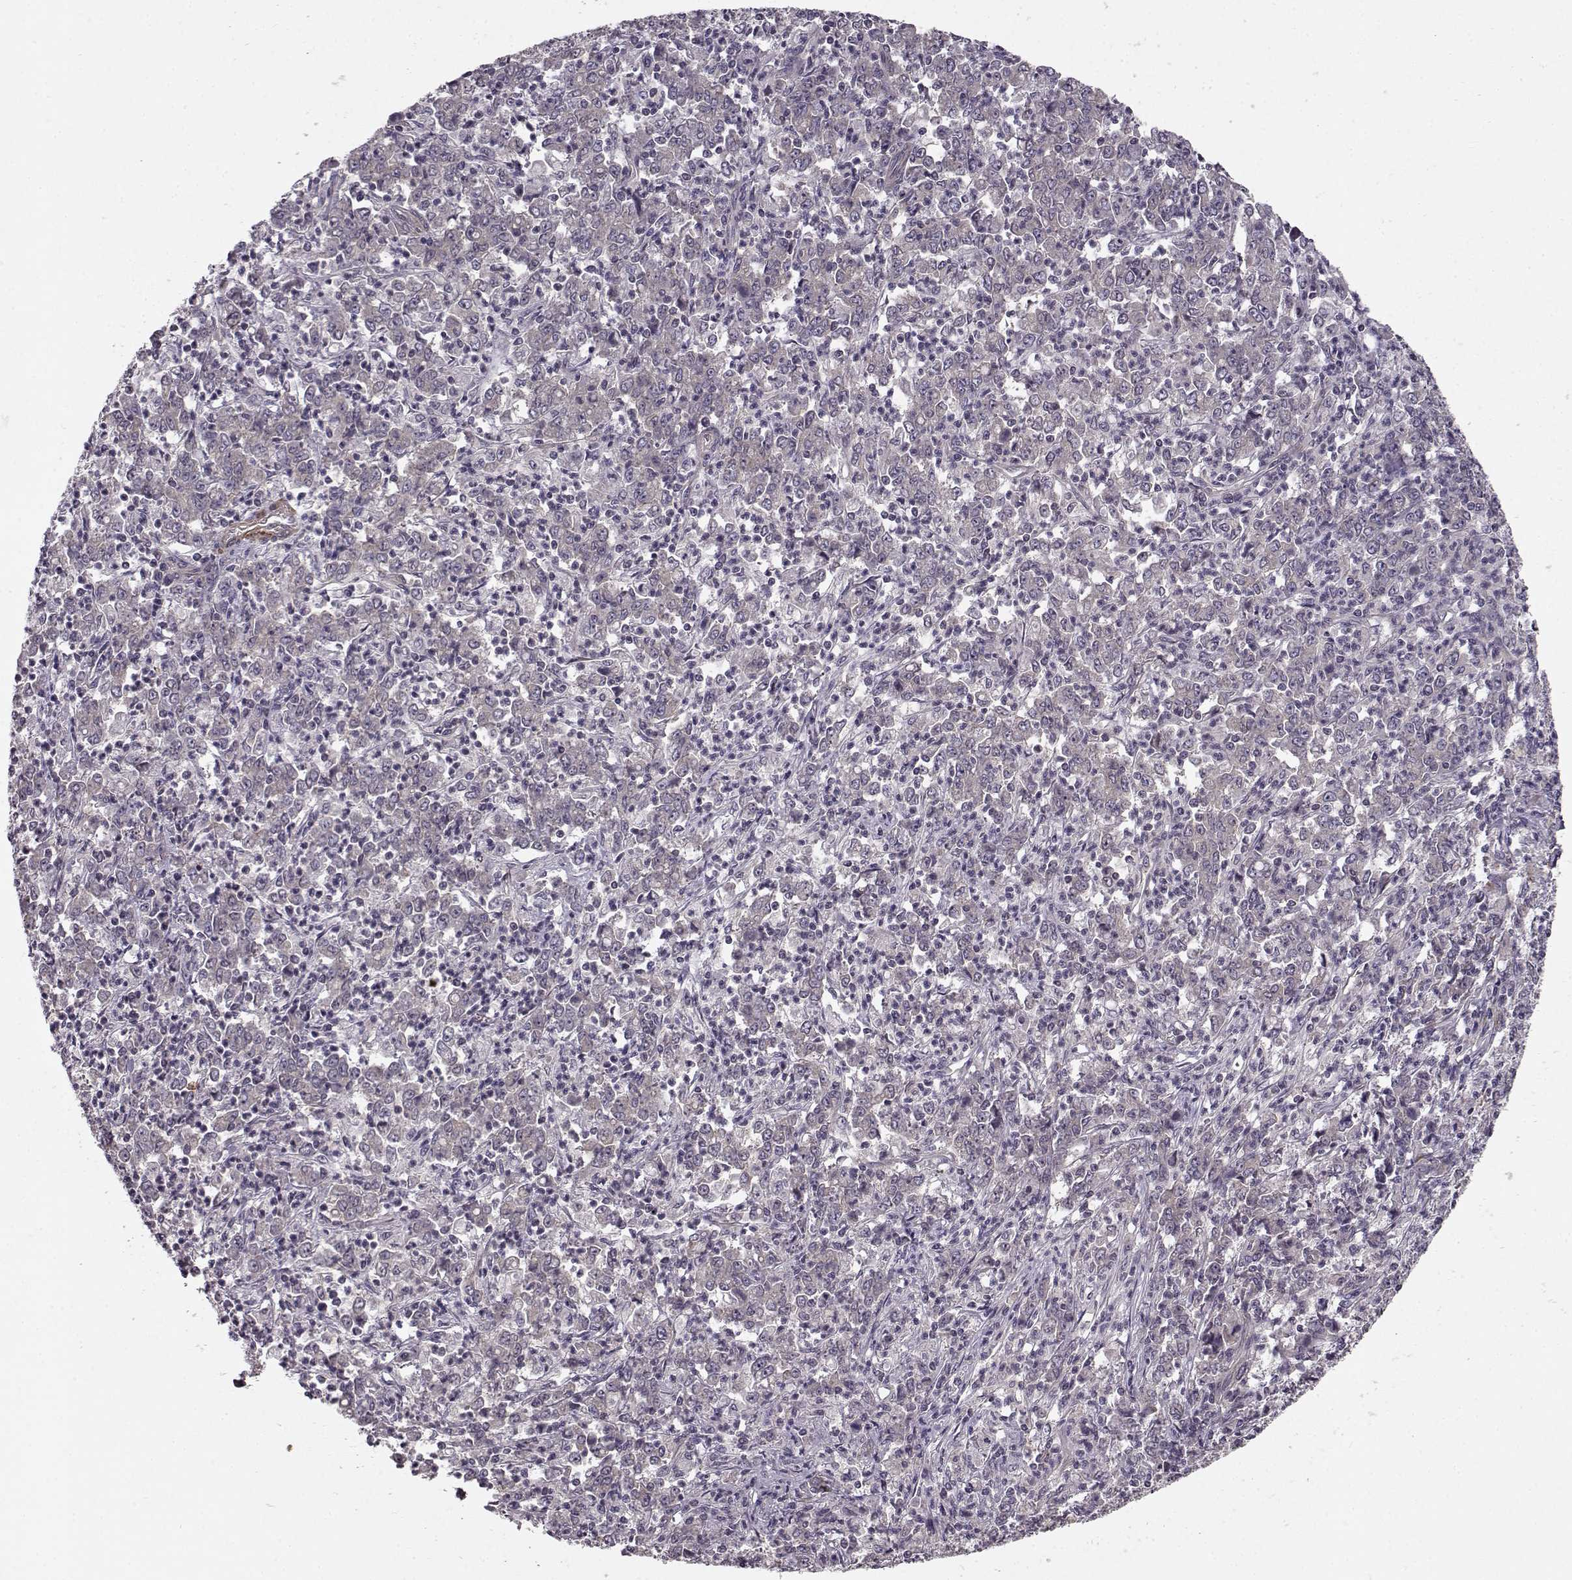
{"staining": {"intensity": "negative", "quantity": "none", "location": "none"}, "tissue": "stomach cancer", "cell_type": "Tumor cells", "image_type": "cancer", "snomed": [{"axis": "morphology", "description": "Adenocarcinoma, NOS"}, {"axis": "topography", "description": "Stomach, lower"}], "caption": "A photomicrograph of human stomach adenocarcinoma is negative for staining in tumor cells. Brightfield microscopy of immunohistochemistry (IHC) stained with DAB (brown) and hematoxylin (blue), captured at high magnification.", "gene": "SLAIN2", "patient": {"sex": "female", "age": 71}}